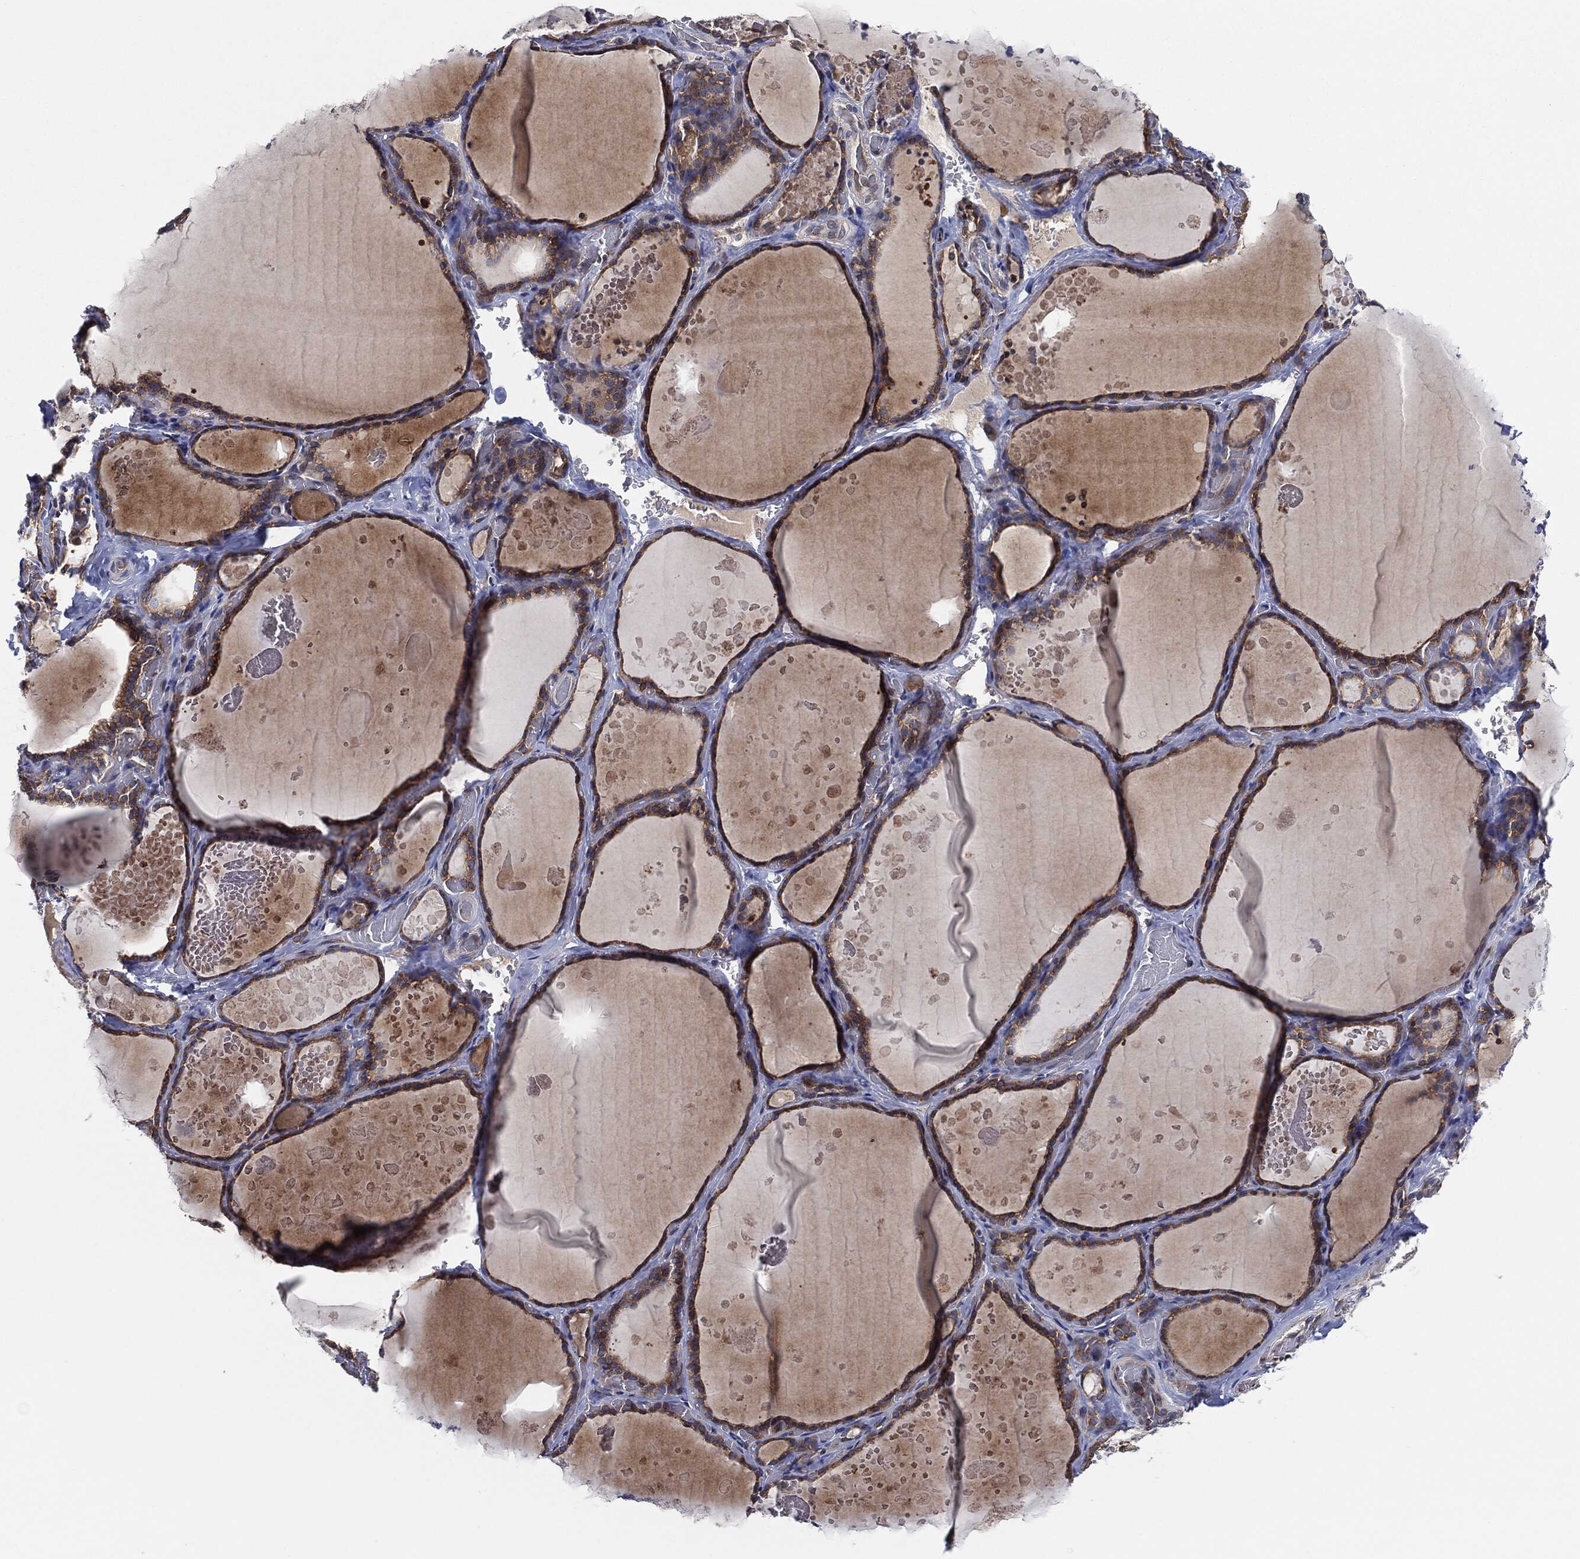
{"staining": {"intensity": "weak", "quantity": ">75%", "location": "cytoplasmic/membranous"}, "tissue": "thyroid gland", "cell_type": "Glandular cells", "image_type": "normal", "snomed": [{"axis": "morphology", "description": "Normal tissue, NOS"}, {"axis": "topography", "description": "Thyroid gland"}], "caption": "A histopathology image of human thyroid gland stained for a protein exhibits weak cytoplasmic/membranous brown staining in glandular cells.", "gene": "EIF2S2", "patient": {"sex": "female", "age": 56}}